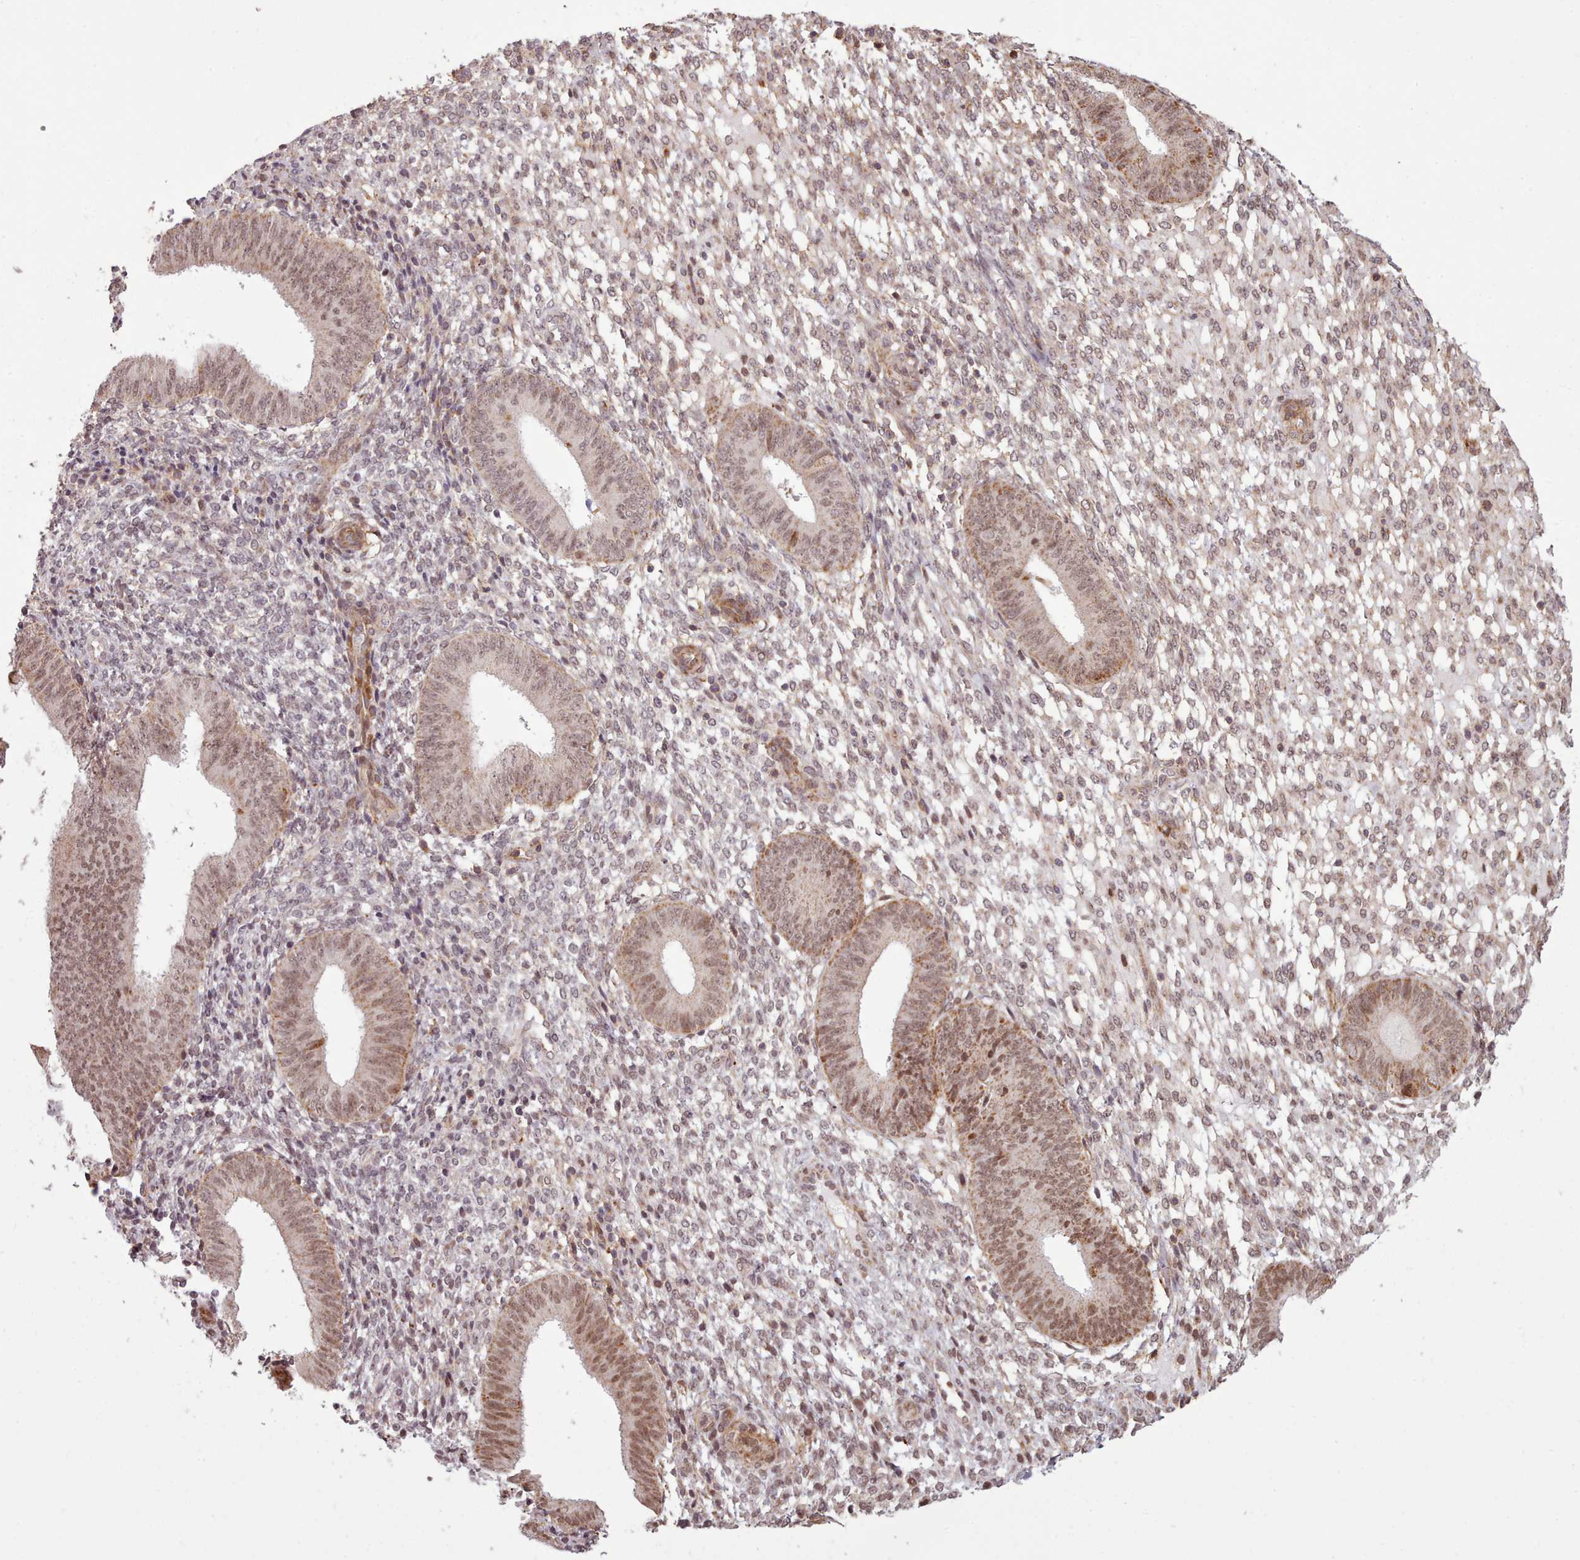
{"staining": {"intensity": "moderate", "quantity": "25%-75%", "location": "nuclear"}, "tissue": "endometrium", "cell_type": "Cells in endometrial stroma", "image_type": "normal", "snomed": [{"axis": "morphology", "description": "Normal tissue, NOS"}, {"axis": "topography", "description": "Endometrium"}], "caption": "Endometrium stained with IHC shows moderate nuclear positivity in approximately 25%-75% of cells in endometrial stroma.", "gene": "ZMYM4", "patient": {"sex": "female", "age": 49}}